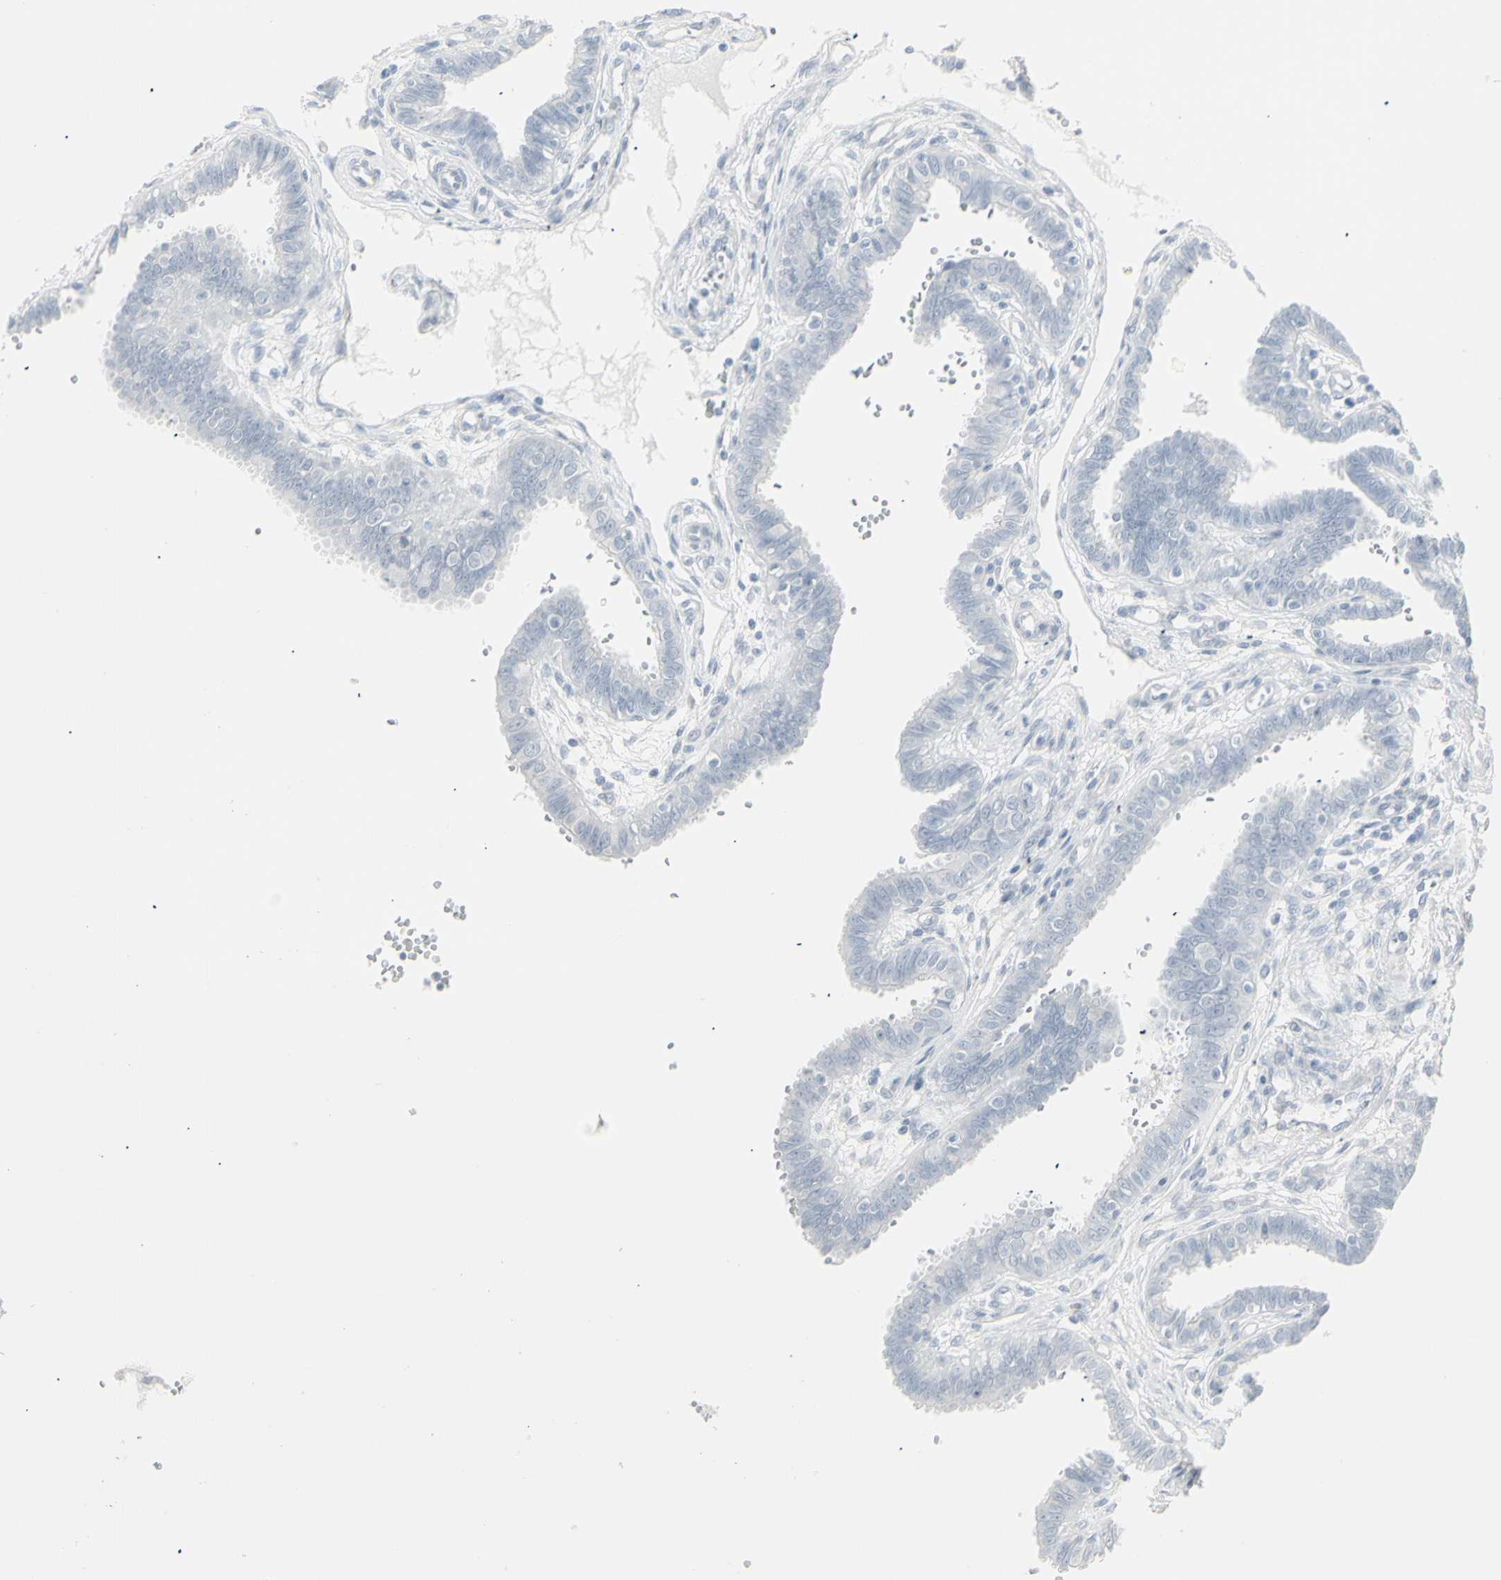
{"staining": {"intensity": "negative", "quantity": "none", "location": "none"}, "tissue": "fallopian tube", "cell_type": "Glandular cells", "image_type": "normal", "snomed": [{"axis": "morphology", "description": "Normal tissue, NOS"}, {"axis": "topography", "description": "Fallopian tube"}], "caption": "Immunohistochemistry of unremarkable fallopian tube displays no positivity in glandular cells.", "gene": "YBX2", "patient": {"sex": "female", "age": 32}}